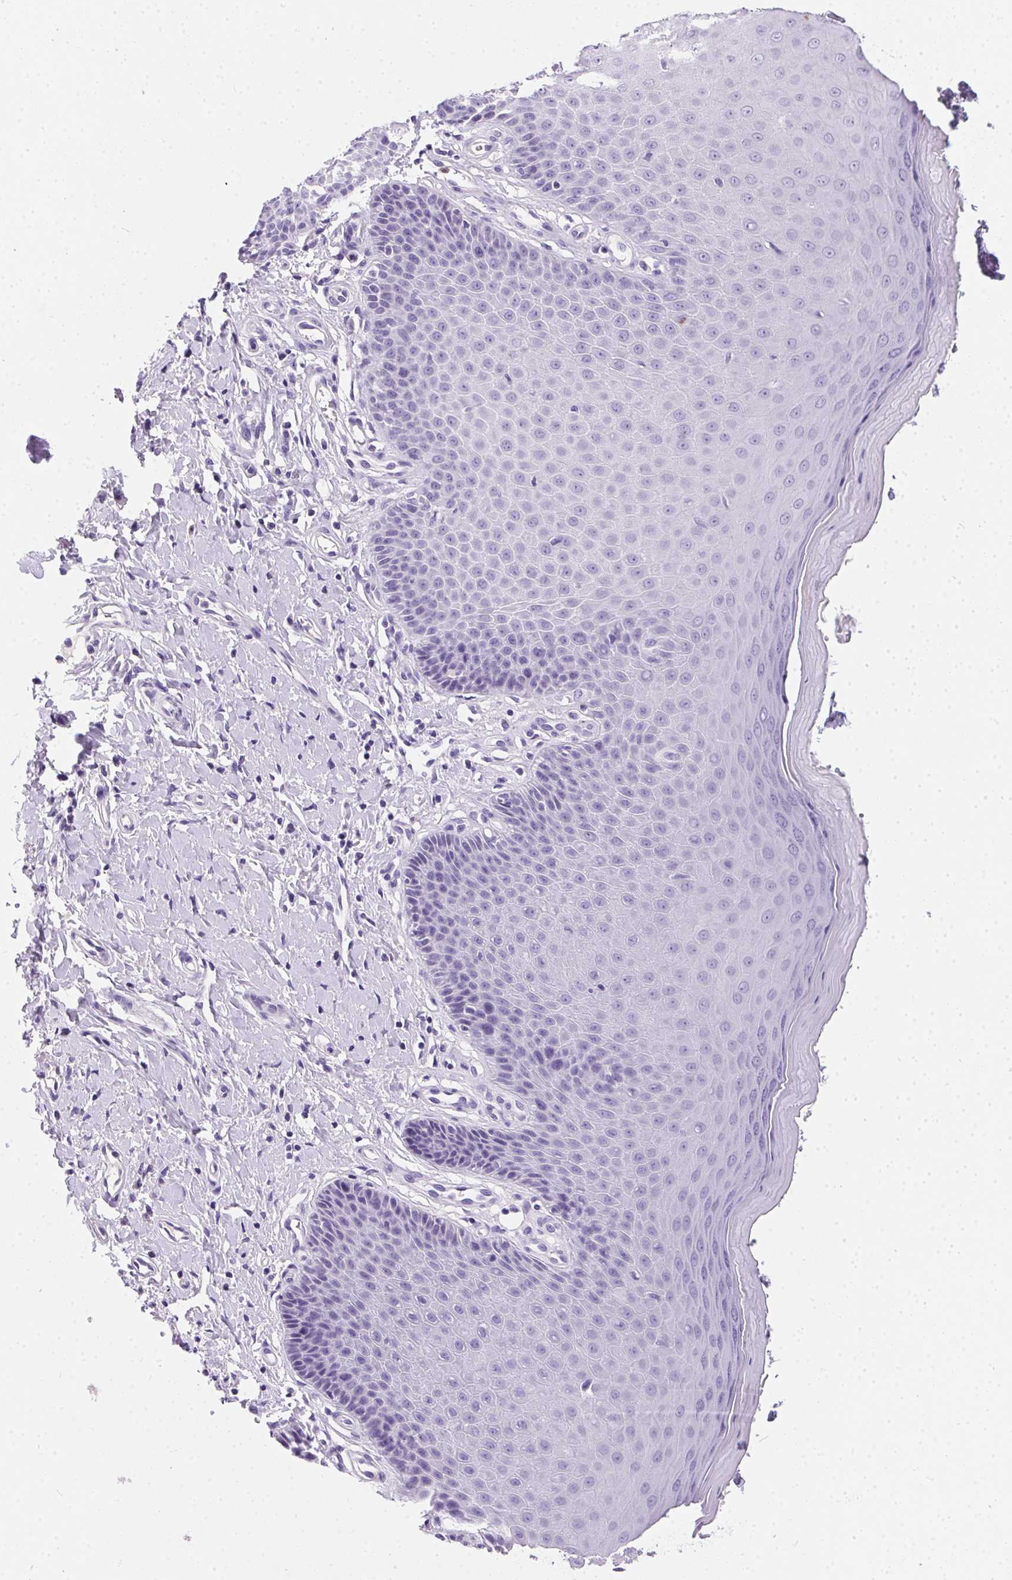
{"staining": {"intensity": "negative", "quantity": "none", "location": "none"}, "tissue": "vagina", "cell_type": "Squamous epithelial cells", "image_type": "normal", "snomed": [{"axis": "morphology", "description": "Normal tissue, NOS"}, {"axis": "topography", "description": "Vagina"}], "caption": "The immunohistochemistry histopathology image has no significant positivity in squamous epithelial cells of vagina. (DAB (3,3'-diaminobenzidine) immunohistochemistry, high magnification).", "gene": "SSTR4", "patient": {"sex": "female", "age": 83}}